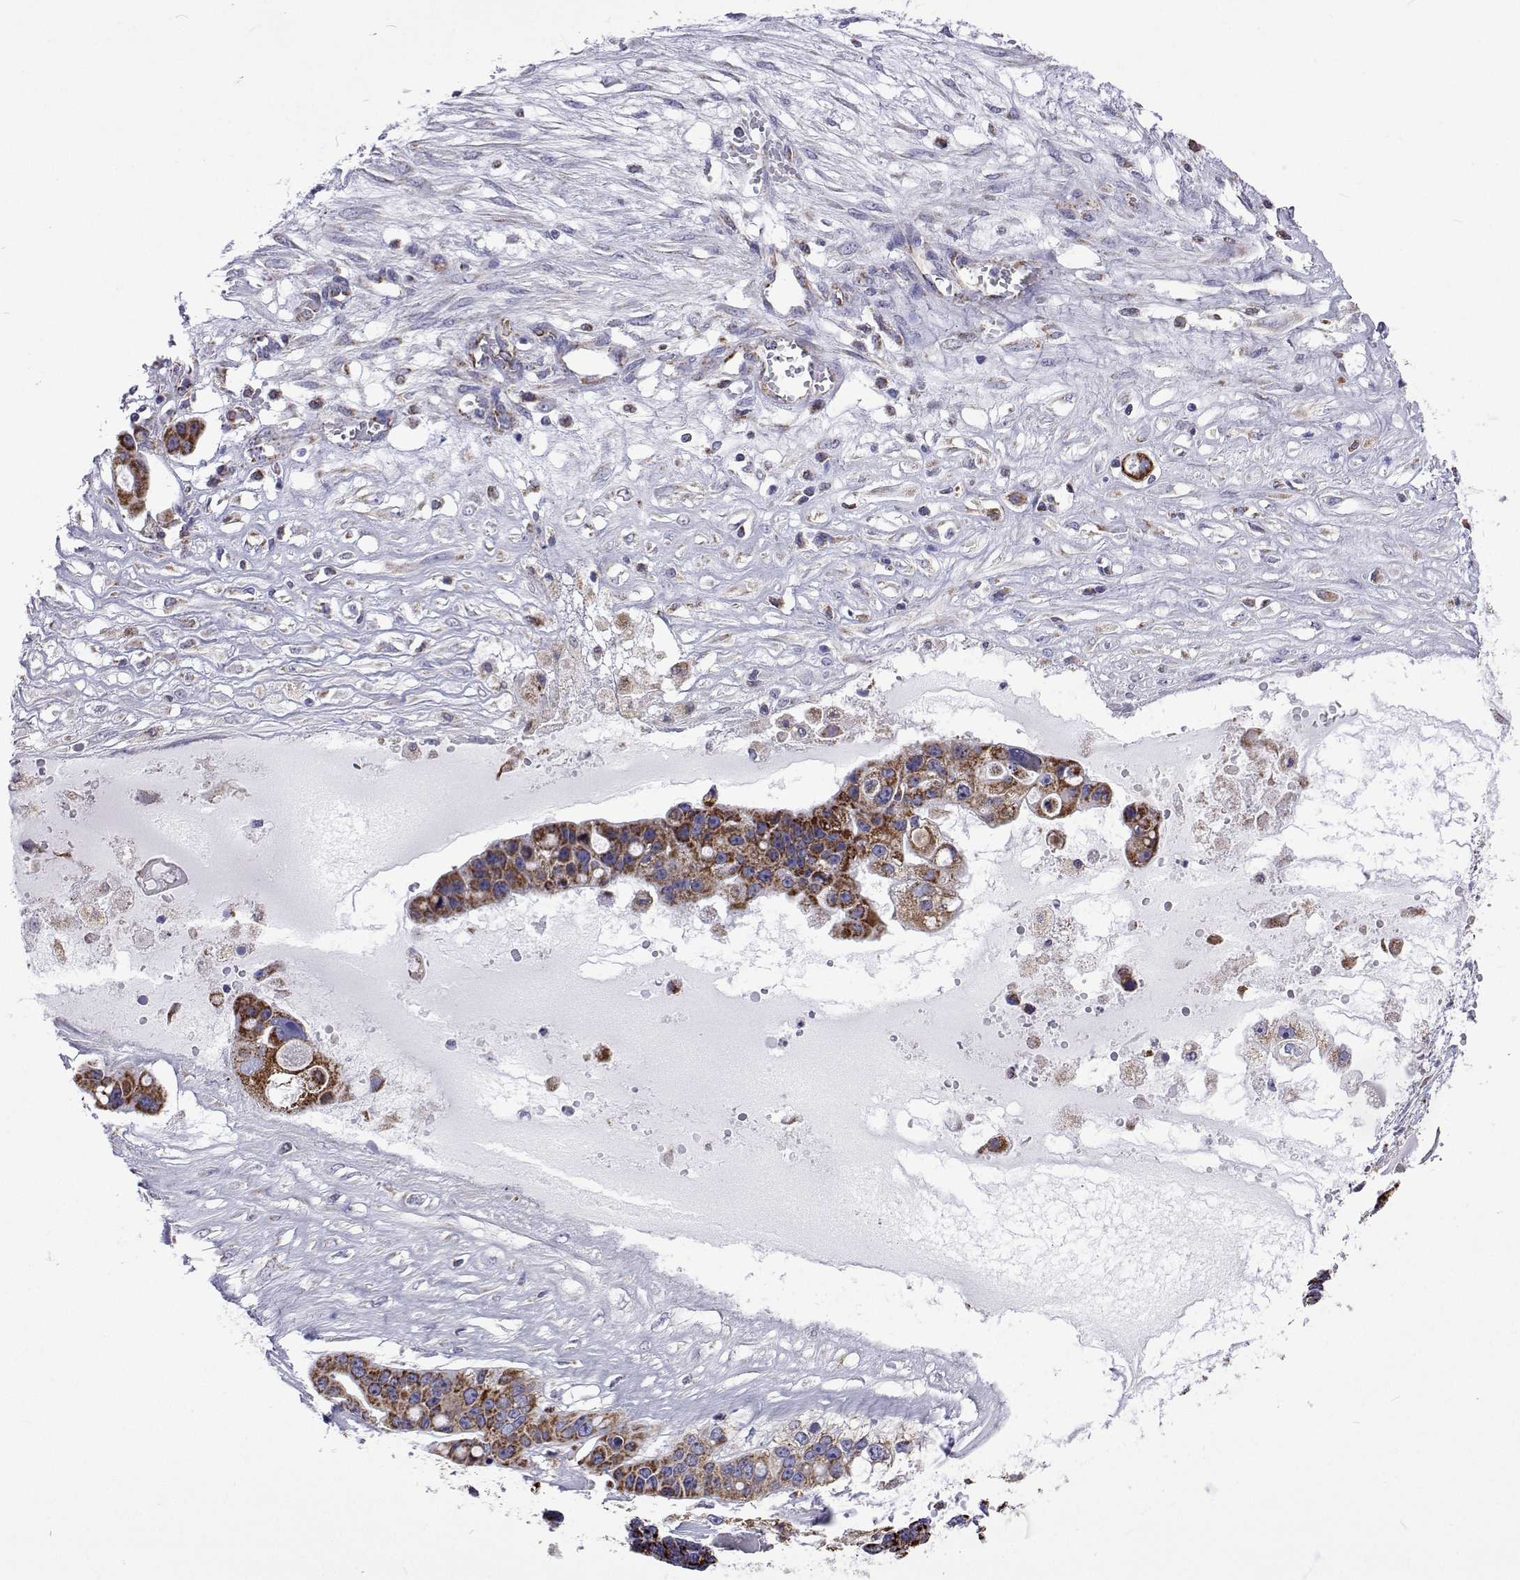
{"staining": {"intensity": "moderate", "quantity": ">75%", "location": "cytoplasmic/membranous"}, "tissue": "ovarian cancer", "cell_type": "Tumor cells", "image_type": "cancer", "snomed": [{"axis": "morphology", "description": "Cystadenocarcinoma, serous, NOS"}, {"axis": "topography", "description": "Ovary"}], "caption": "Ovarian cancer (serous cystadenocarcinoma) stained with a protein marker reveals moderate staining in tumor cells.", "gene": "MCCC2", "patient": {"sex": "female", "age": 56}}